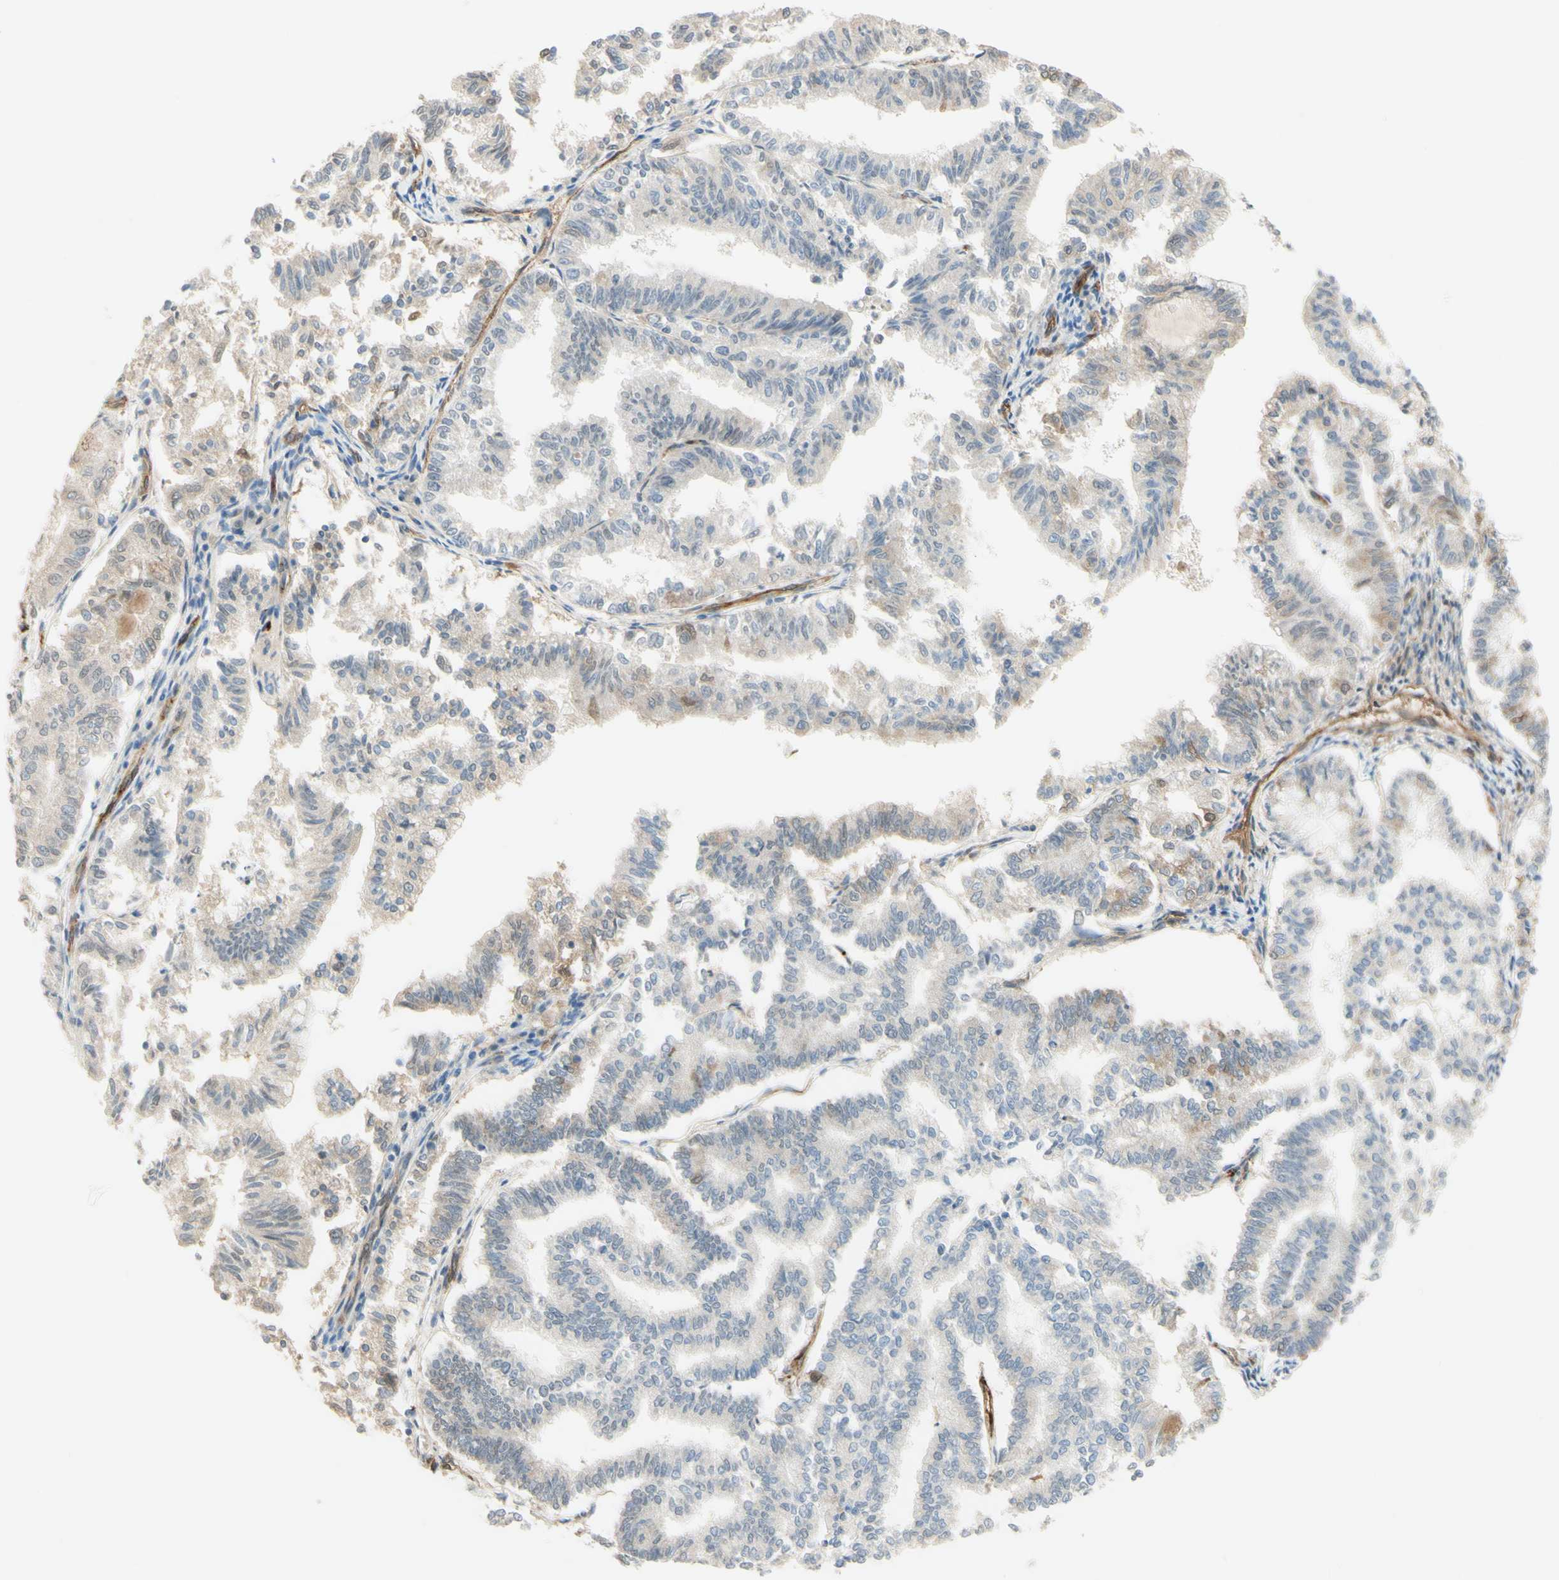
{"staining": {"intensity": "weak", "quantity": "<25%", "location": "cytoplasmic/membranous"}, "tissue": "endometrial cancer", "cell_type": "Tumor cells", "image_type": "cancer", "snomed": [{"axis": "morphology", "description": "Necrosis, NOS"}, {"axis": "morphology", "description": "Adenocarcinoma, NOS"}, {"axis": "topography", "description": "Endometrium"}], "caption": "Image shows no significant protein expression in tumor cells of adenocarcinoma (endometrial).", "gene": "ANGPT2", "patient": {"sex": "female", "age": 79}}